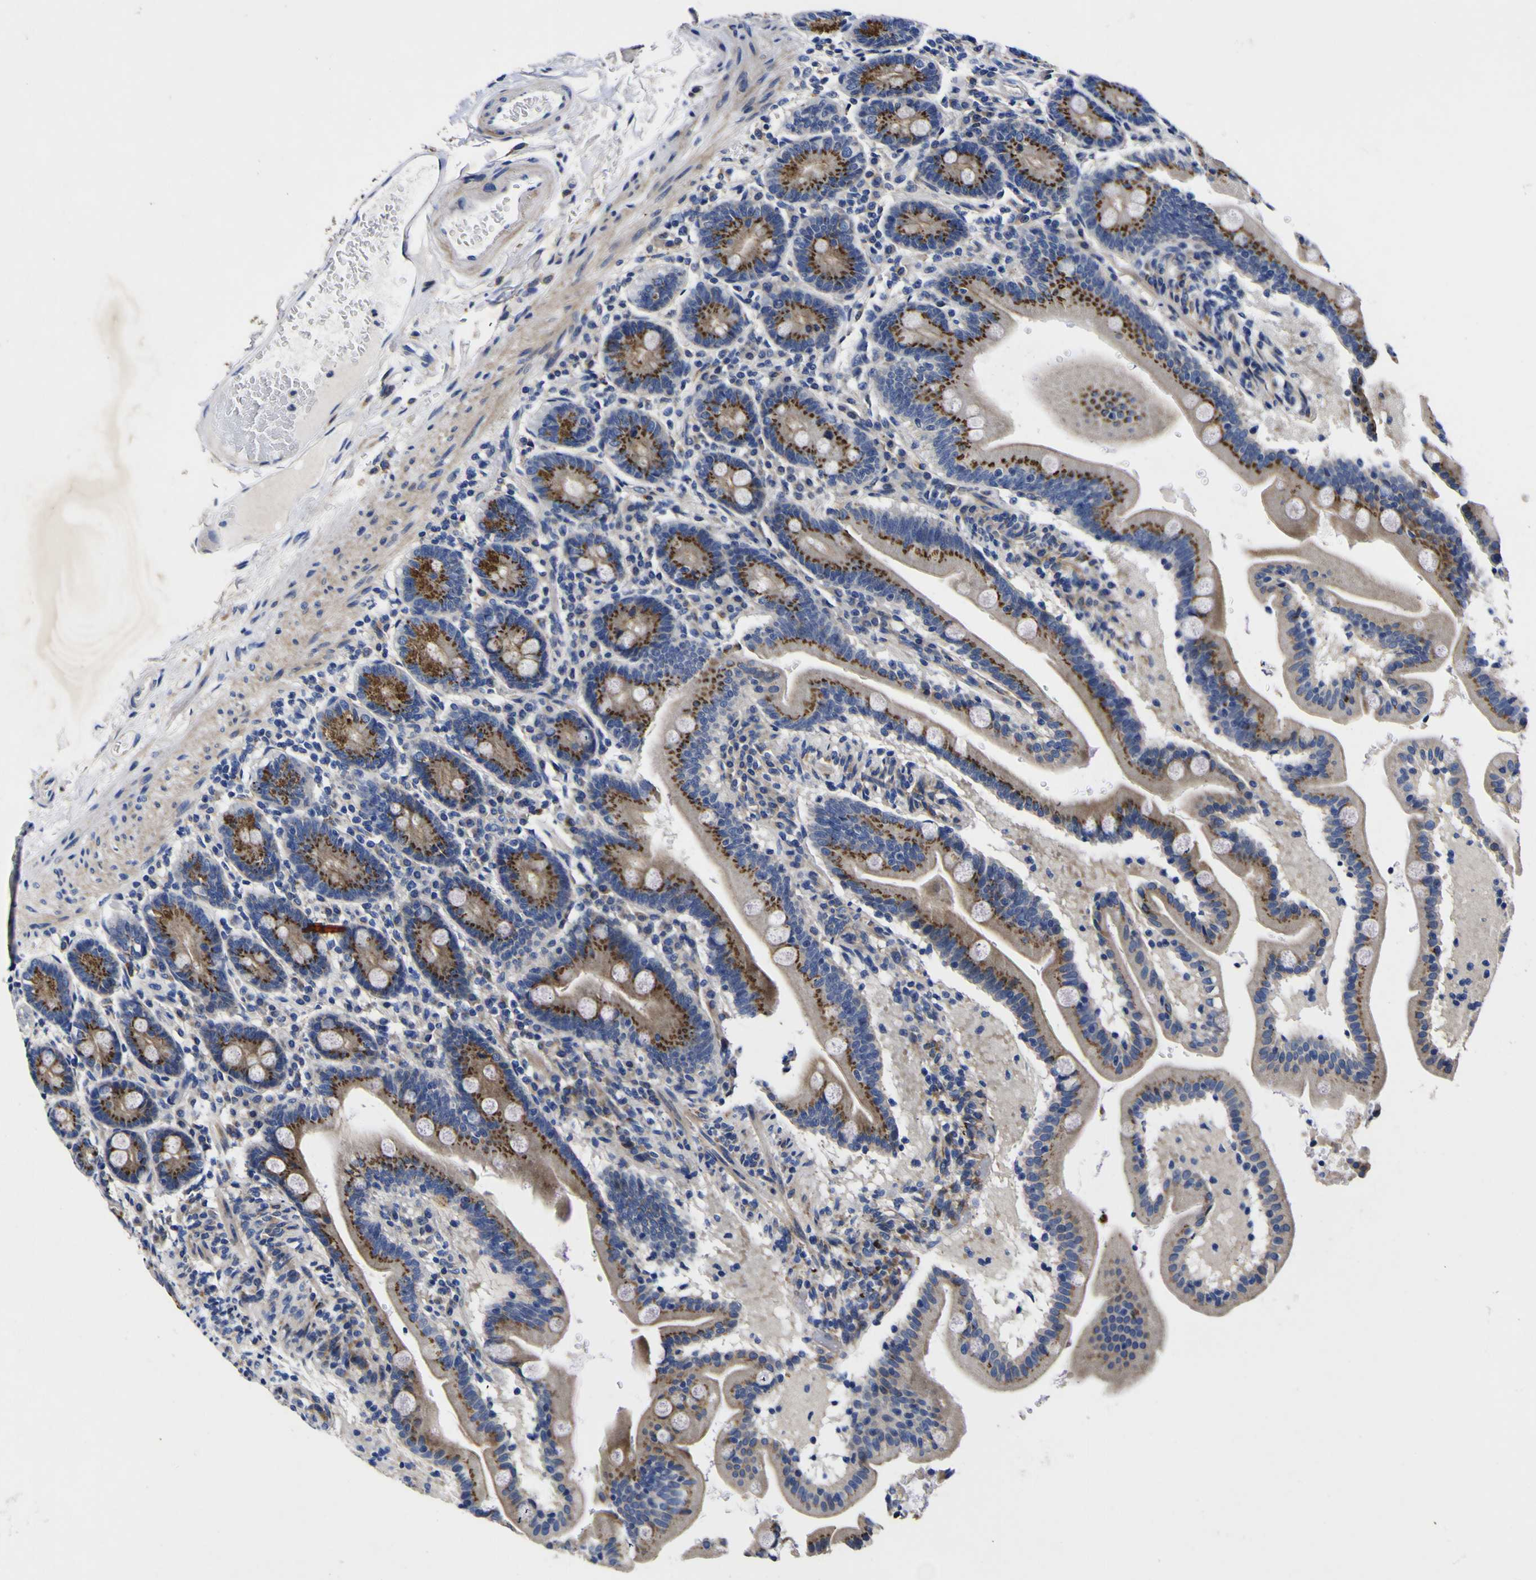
{"staining": {"intensity": "strong", "quantity": ">75%", "location": "cytoplasmic/membranous"}, "tissue": "duodenum", "cell_type": "Glandular cells", "image_type": "normal", "snomed": [{"axis": "morphology", "description": "Normal tissue, NOS"}, {"axis": "topography", "description": "Duodenum"}], "caption": "Protein expression analysis of benign human duodenum reveals strong cytoplasmic/membranous expression in approximately >75% of glandular cells.", "gene": "COA1", "patient": {"sex": "male", "age": 54}}